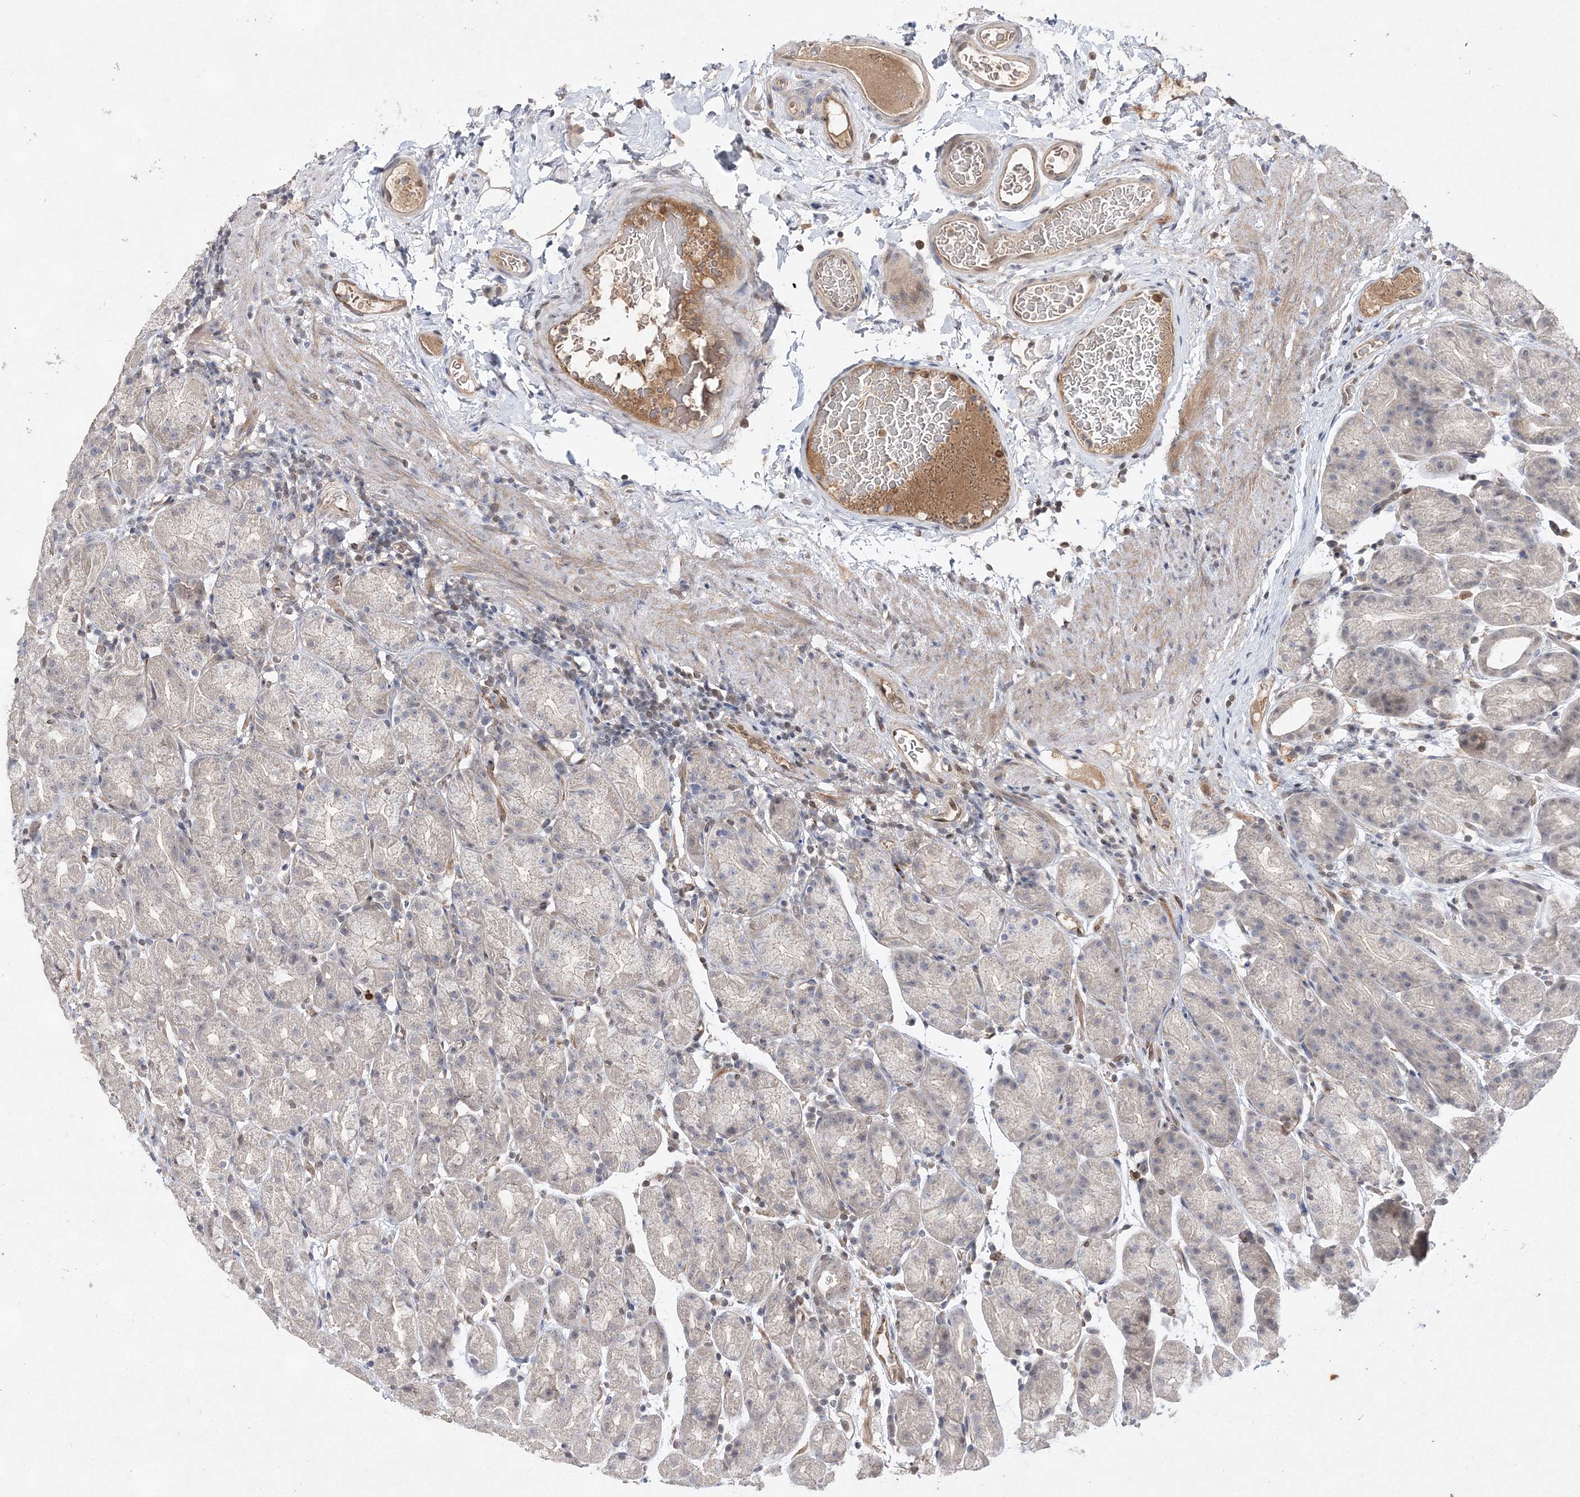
{"staining": {"intensity": "moderate", "quantity": "<25%", "location": "nuclear"}, "tissue": "stomach", "cell_type": "Glandular cells", "image_type": "normal", "snomed": [{"axis": "morphology", "description": "Normal tissue, NOS"}, {"axis": "topography", "description": "Stomach, upper"}], "caption": "A micrograph showing moderate nuclear positivity in about <25% of glandular cells in normal stomach, as visualized by brown immunohistochemical staining.", "gene": "TMEM132B", "patient": {"sex": "male", "age": 68}}